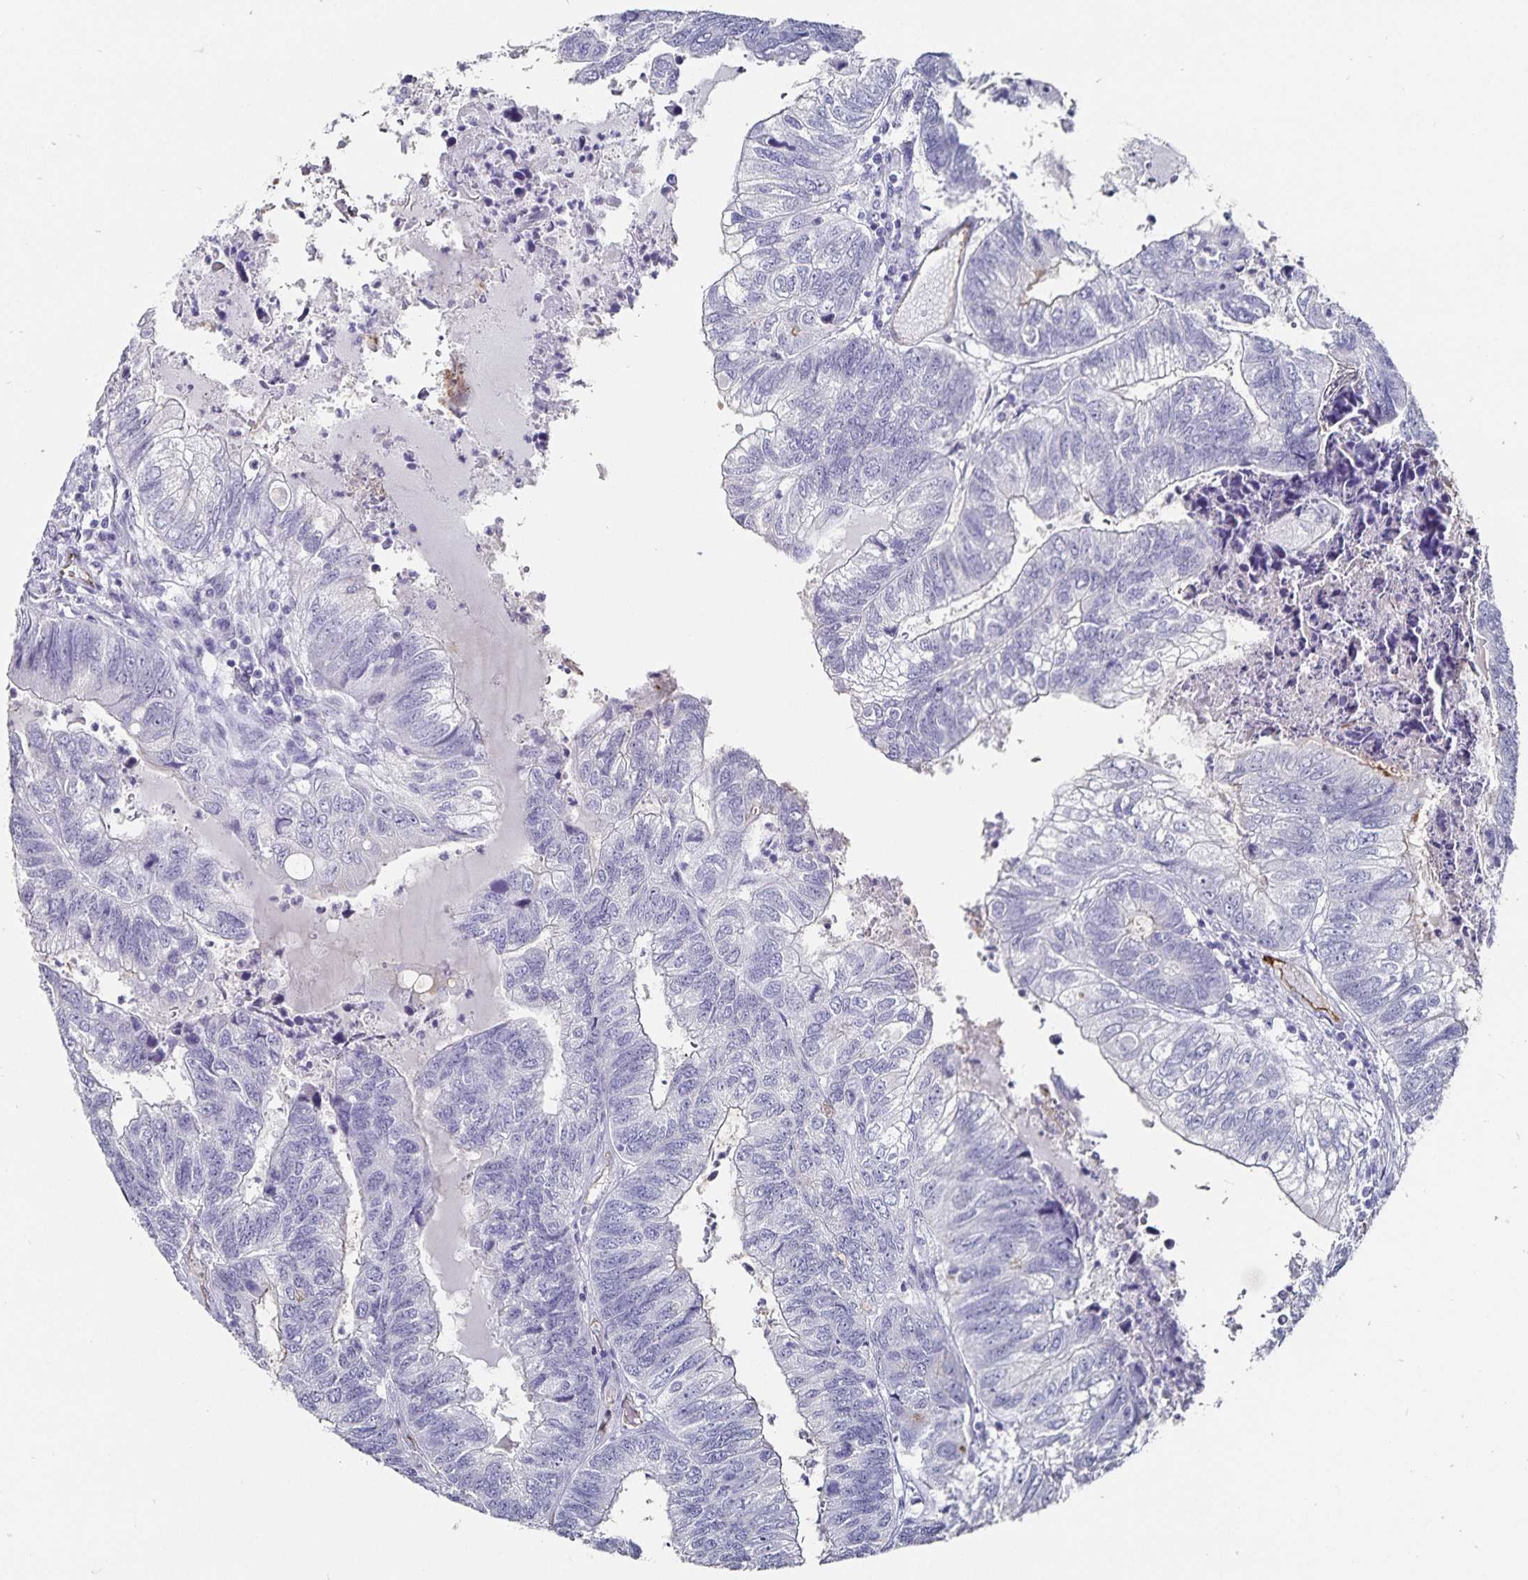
{"staining": {"intensity": "negative", "quantity": "none", "location": "none"}, "tissue": "colorectal cancer", "cell_type": "Tumor cells", "image_type": "cancer", "snomed": [{"axis": "morphology", "description": "Adenocarcinoma, NOS"}, {"axis": "topography", "description": "Colon"}], "caption": "IHC histopathology image of neoplastic tissue: adenocarcinoma (colorectal) stained with DAB displays no significant protein expression in tumor cells.", "gene": "PODXL", "patient": {"sex": "female", "age": 67}}